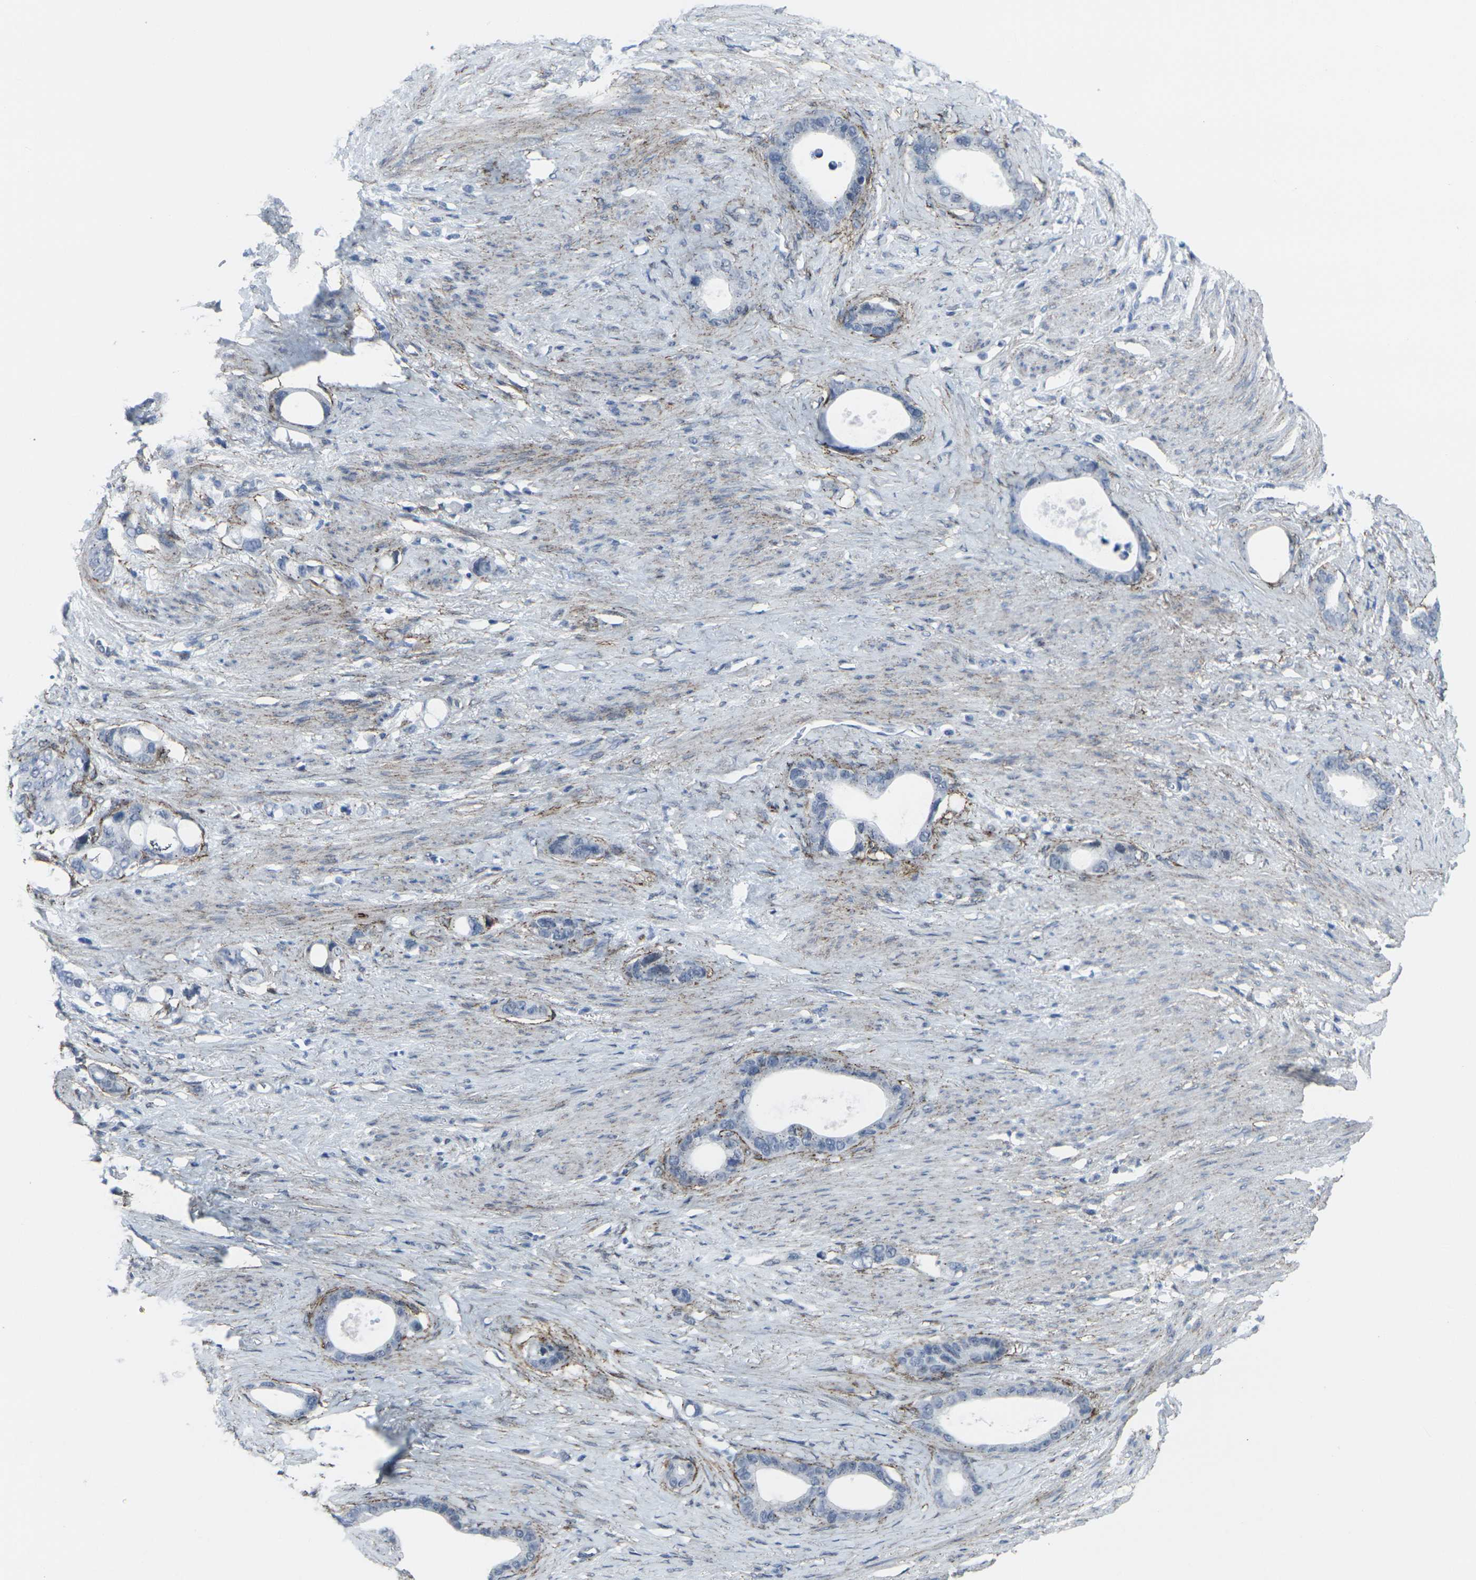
{"staining": {"intensity": "negative", "quantity": "none", "location": "none"}, "tissue": "stomach cancer", "cell_type": "Tumor cells", "image_type": "cancer", "snomed": [{"axis": "morphology", "description": "Adenocarcinoma, NOS"}, {"axis": "topography", "description": "Stomach"}], "caption": "An image of human stomach cancer is negative for staining in tumor cells.", "gene": "CDH11", "patient": {"sex": "female", "age": 75}}